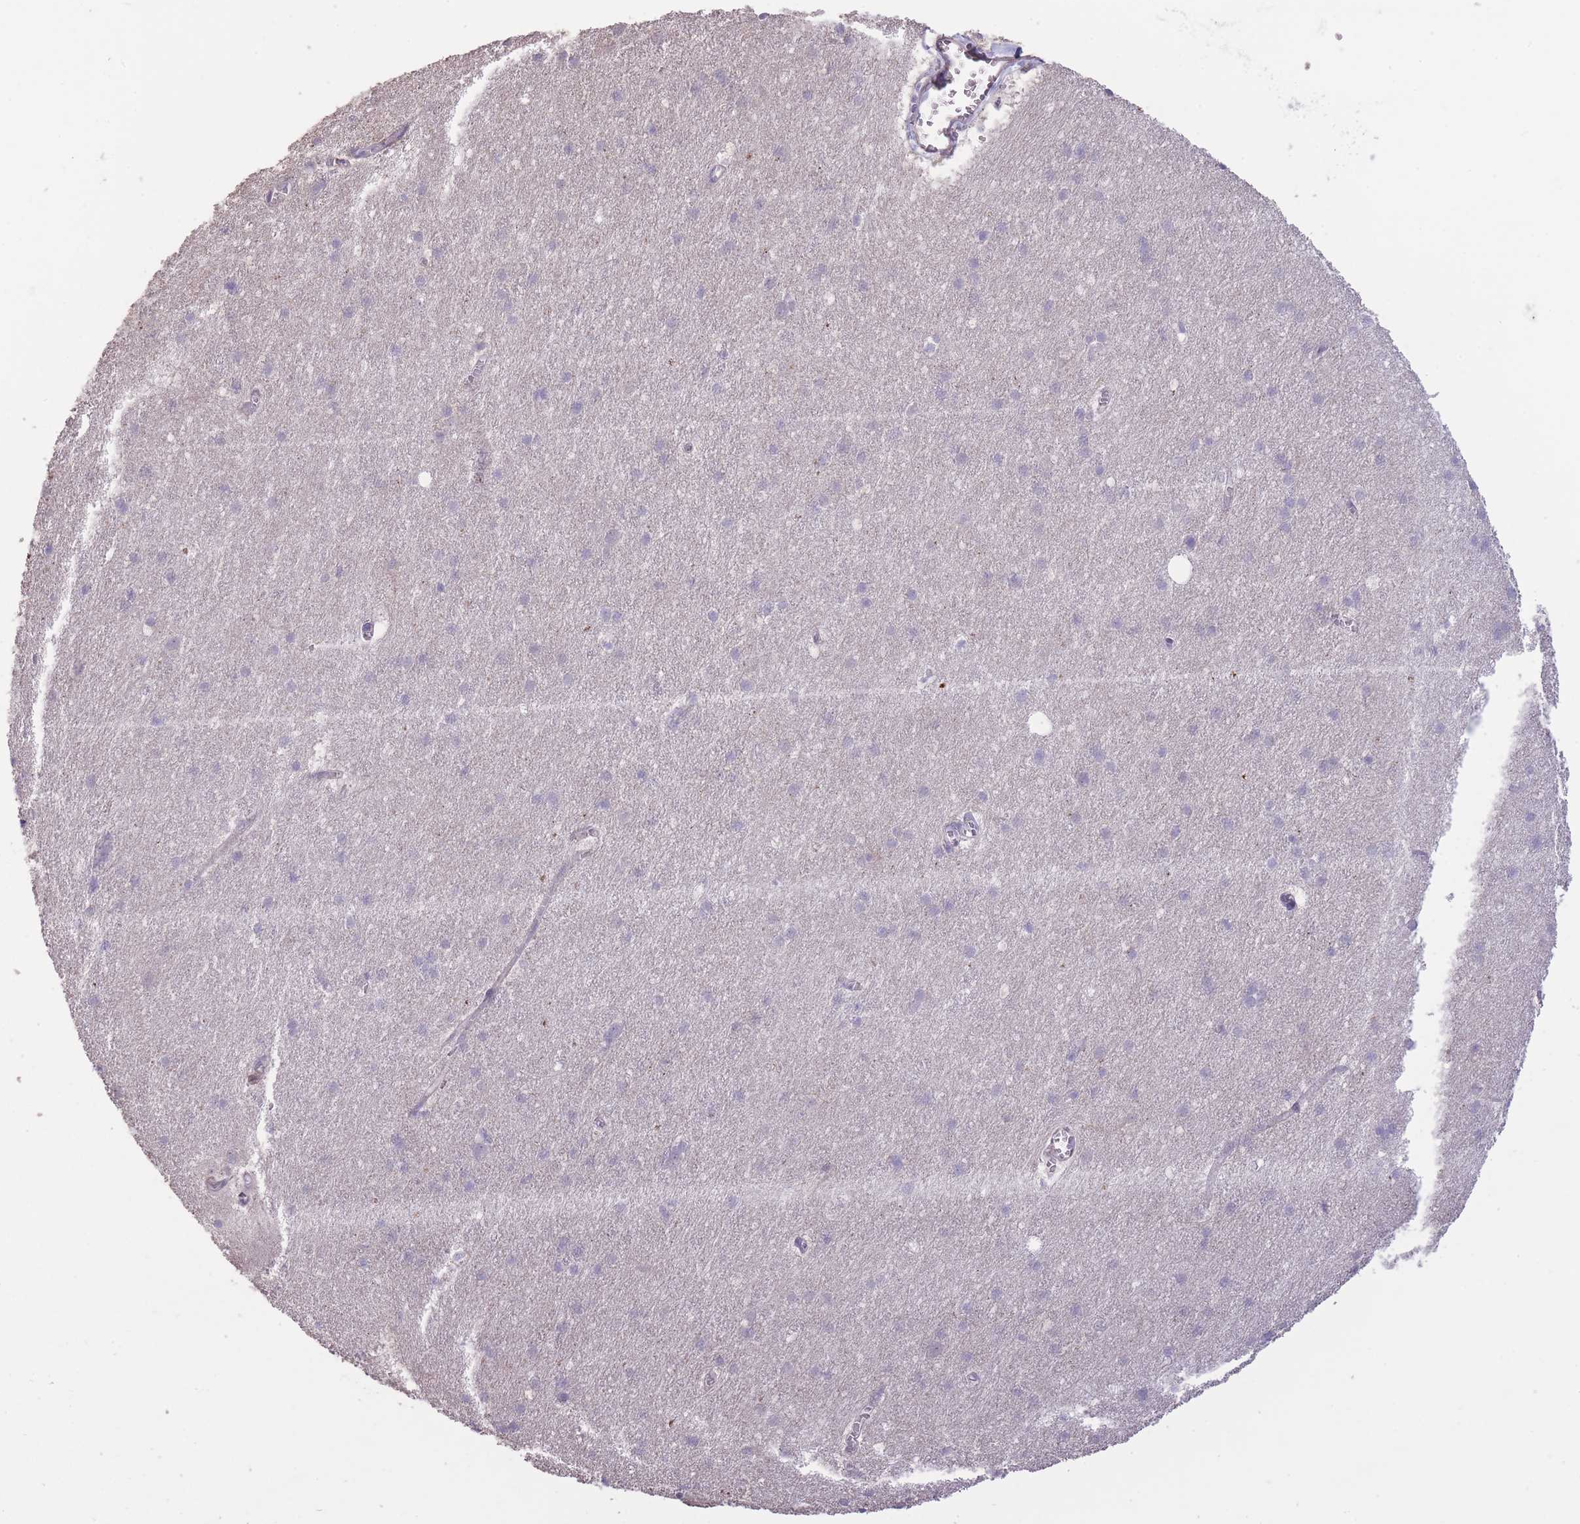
{"staining": {"intensity": "negative", "quantity": "none", "location": "none"}, "tissue": "cerebral cortex", "cell_type": "Endothelial cells", "image_type": "normal", "snomed": [{"axis": "morphology", "description": "Normal tissue, NOS"}, {"axis": "topography", "description": "Cerebral cortex"}], "caption": "Immunohistochemical staining of normal human cerebral cortex shows no significant expression in endothelial cells. (DAB (3,3'-diaminobenzidine) immunohistochemistry with hematoxylin counter stain).", "gene": "RSPH10B2", "patient": {"sex": "male", "age": 54}}